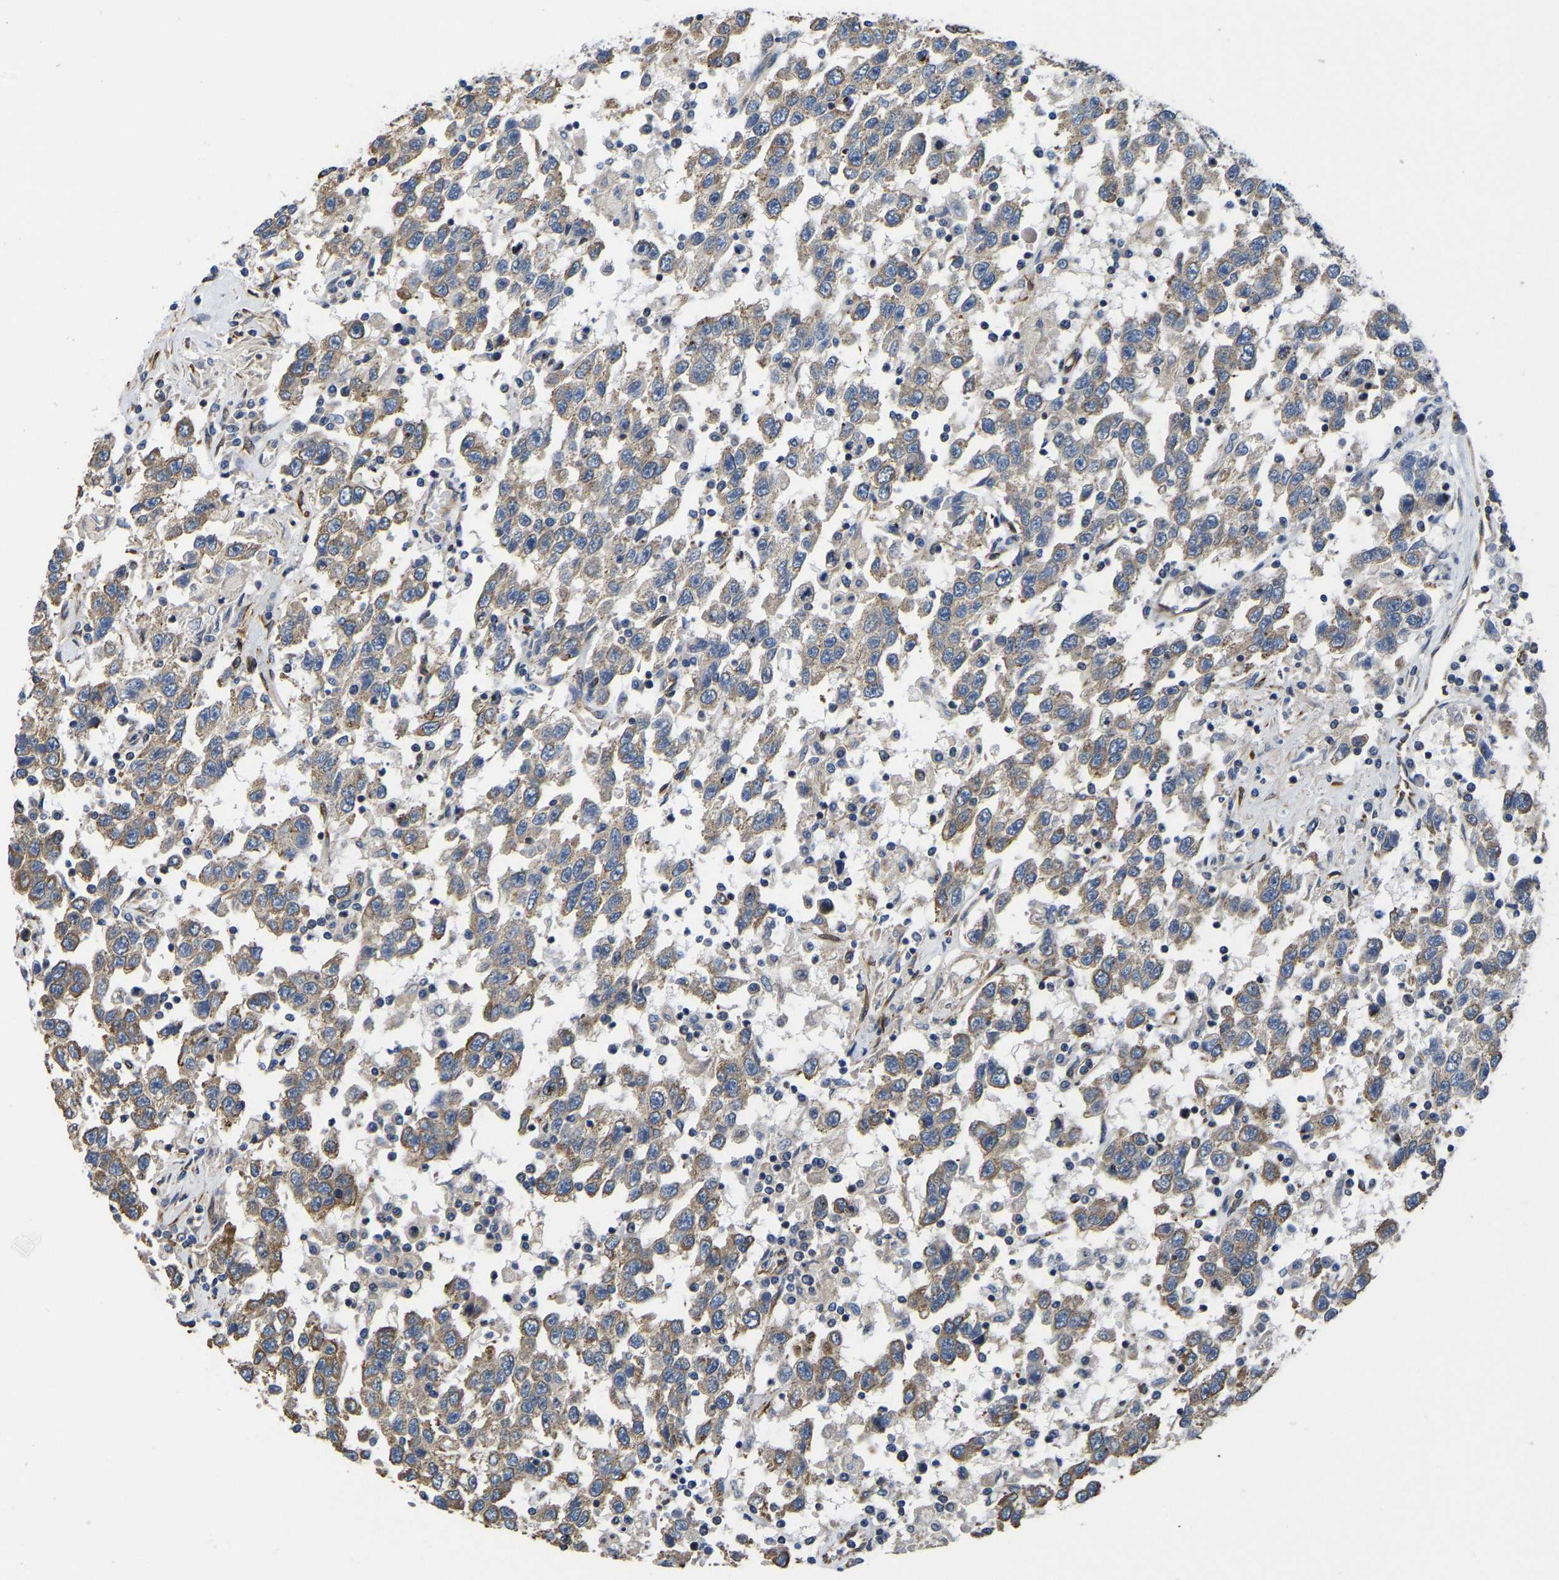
{"staining": {"intensity": "moderate", "quantity": ">75%", "location": "cytoplasmic/membranous"}, "tissue": "testis cancer", "cell_type": "Tumor cells", "image_type": "cancer", "snomed": [{"axis": "morphology", "description": "Seminoma, NOS"}, {"axis": "topography", "description": "Testis"}], "caption": "This histopathology image displays testis cancer stained with IHC to label a protein in brown. The cytoplasmic/membranous of tumor cells show moderate positivity for the protein. Nuclei are counter-stained blue.", "gene": "ARL6IP5", "patient": {"sex": "male", "age": 41}}